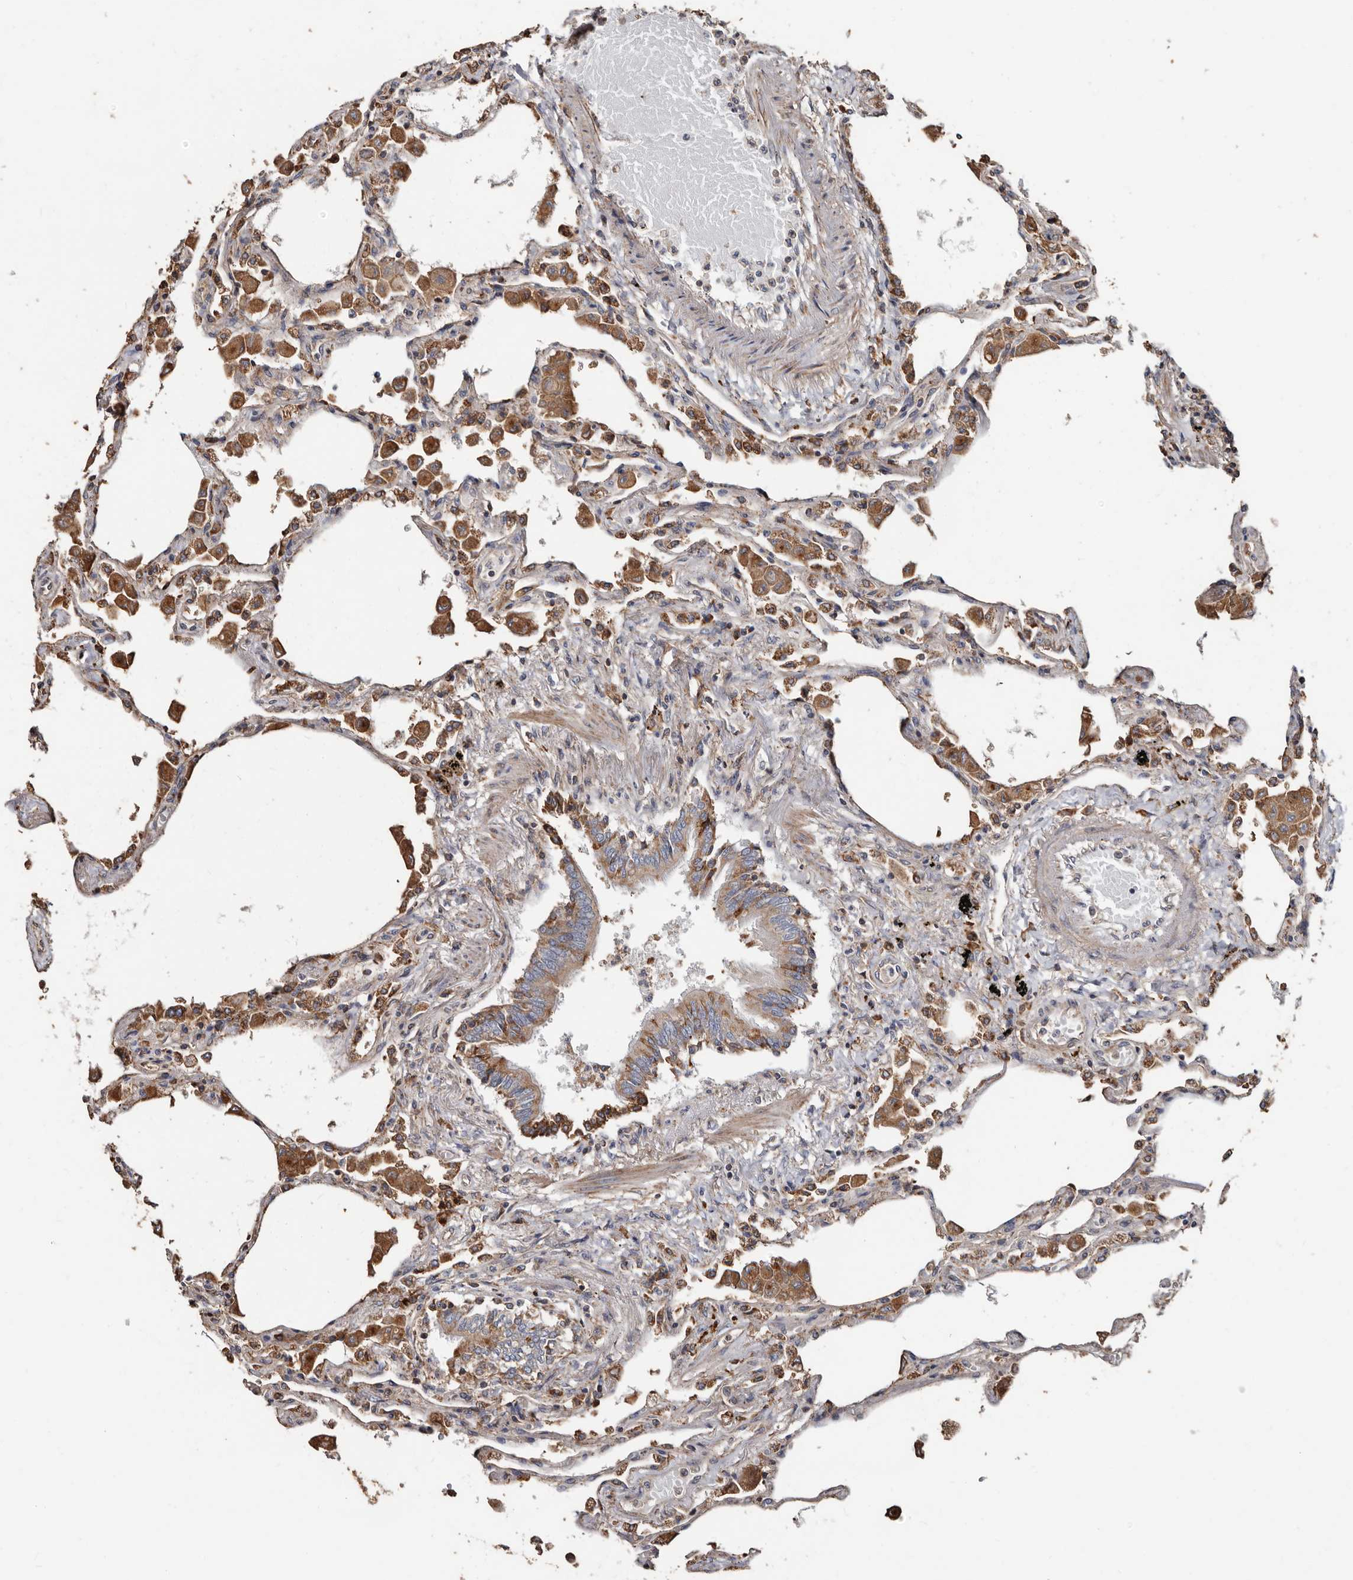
{"staining": {"intensity": "moderate", "quantity": "25%-75%", "location": "cytoplasmic/membranous"}, "tissue": "lung", "cell_type": "Alveolar cells", "image_type": "normal", "snomed": [{"axis": "morphology", "description": "Normal tissue, NOS"}, {"axis": "topography", "description": "Bronchus"}, {"axis": "topography", "description": "Lung"}], "caption": "Lung stained with DAB (3,3'-diaminobenzidine) immunohistochemistry displays medium levels of moderate cytoplasmic/membranous expression in about 25%-75% of alveolar cells.", "gene": "OSGIN2", "patient": {"sex": "female", "age": 49}}